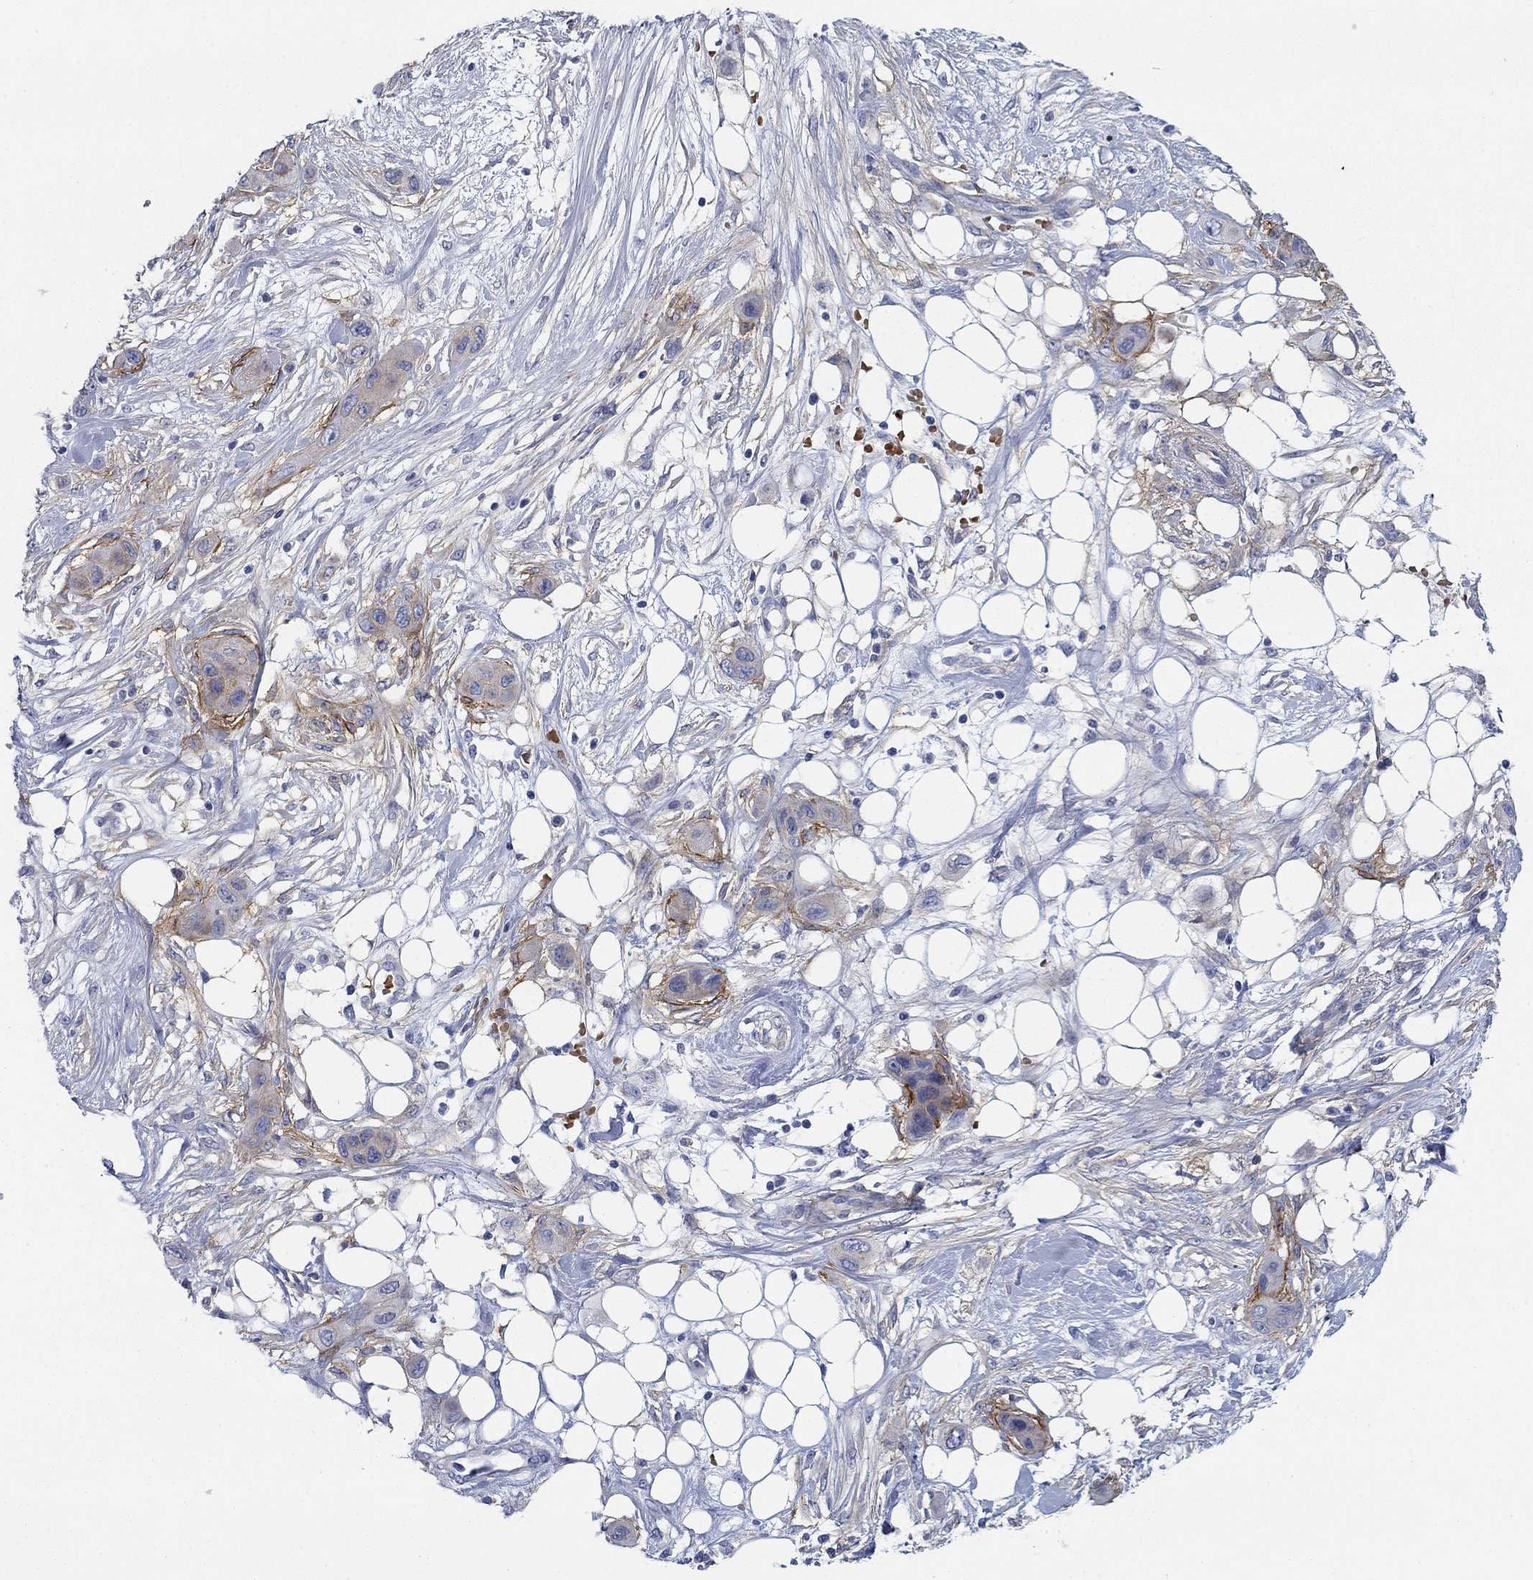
{"staining": {"intensity": "moderate", "quantity": "<25%", "location": "cytoplasmic/membranous"}, "tissue": "skin cancer", "cell_type": "Tumor cells", "image_type": "cancer", "snomed": [{"axis": "morphology", "description": "Squamous cell carcinoma, NOS"}, {"axis": "topography", "description": "Skin"}], "caption": "Human squamous cell carcinoma (skin) stained with a protein marker demonstrates moderate staining in tumor cells.", "gene": "GPC1", "patient": {"sex": "male", "age": 79}}